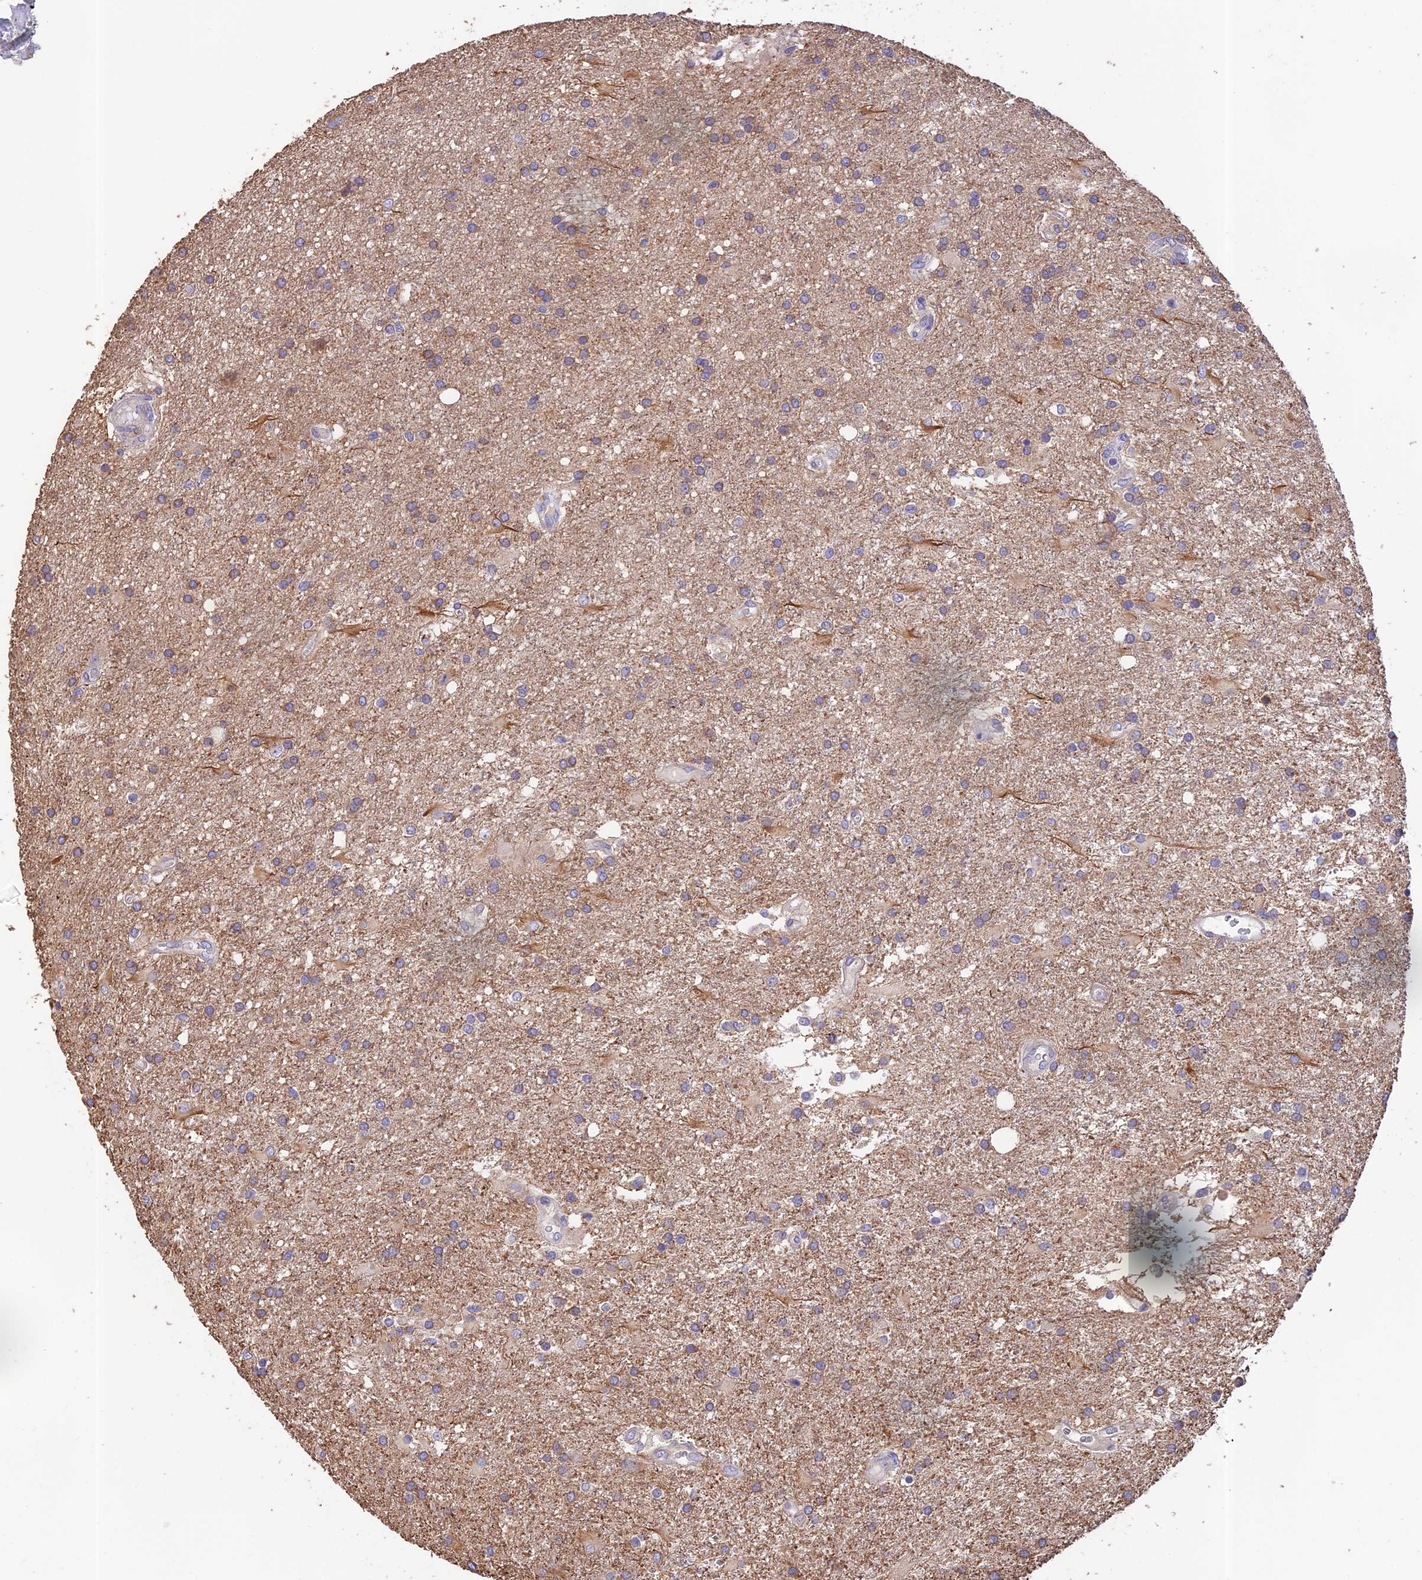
{"staining": {"intensity": "weak", "quantity": "25%-75%", "location": "cytoplasmic/membranous"}, "tissue": "glioma", "cell_type": "Tumor cells", "image_type": "cancer", "snomed": [{"axis": "morphology", "description": "Glioma, malignant, Low grade"}, {"axis": "topography", "description": "Brain"}], "caption": "Protein staining displays weak cytoplasmic/membranous staining in about 25%-75% of tumor cells in glioma.", "gene": "EMC3", "patient": {"sex": "male", "age": 66}}